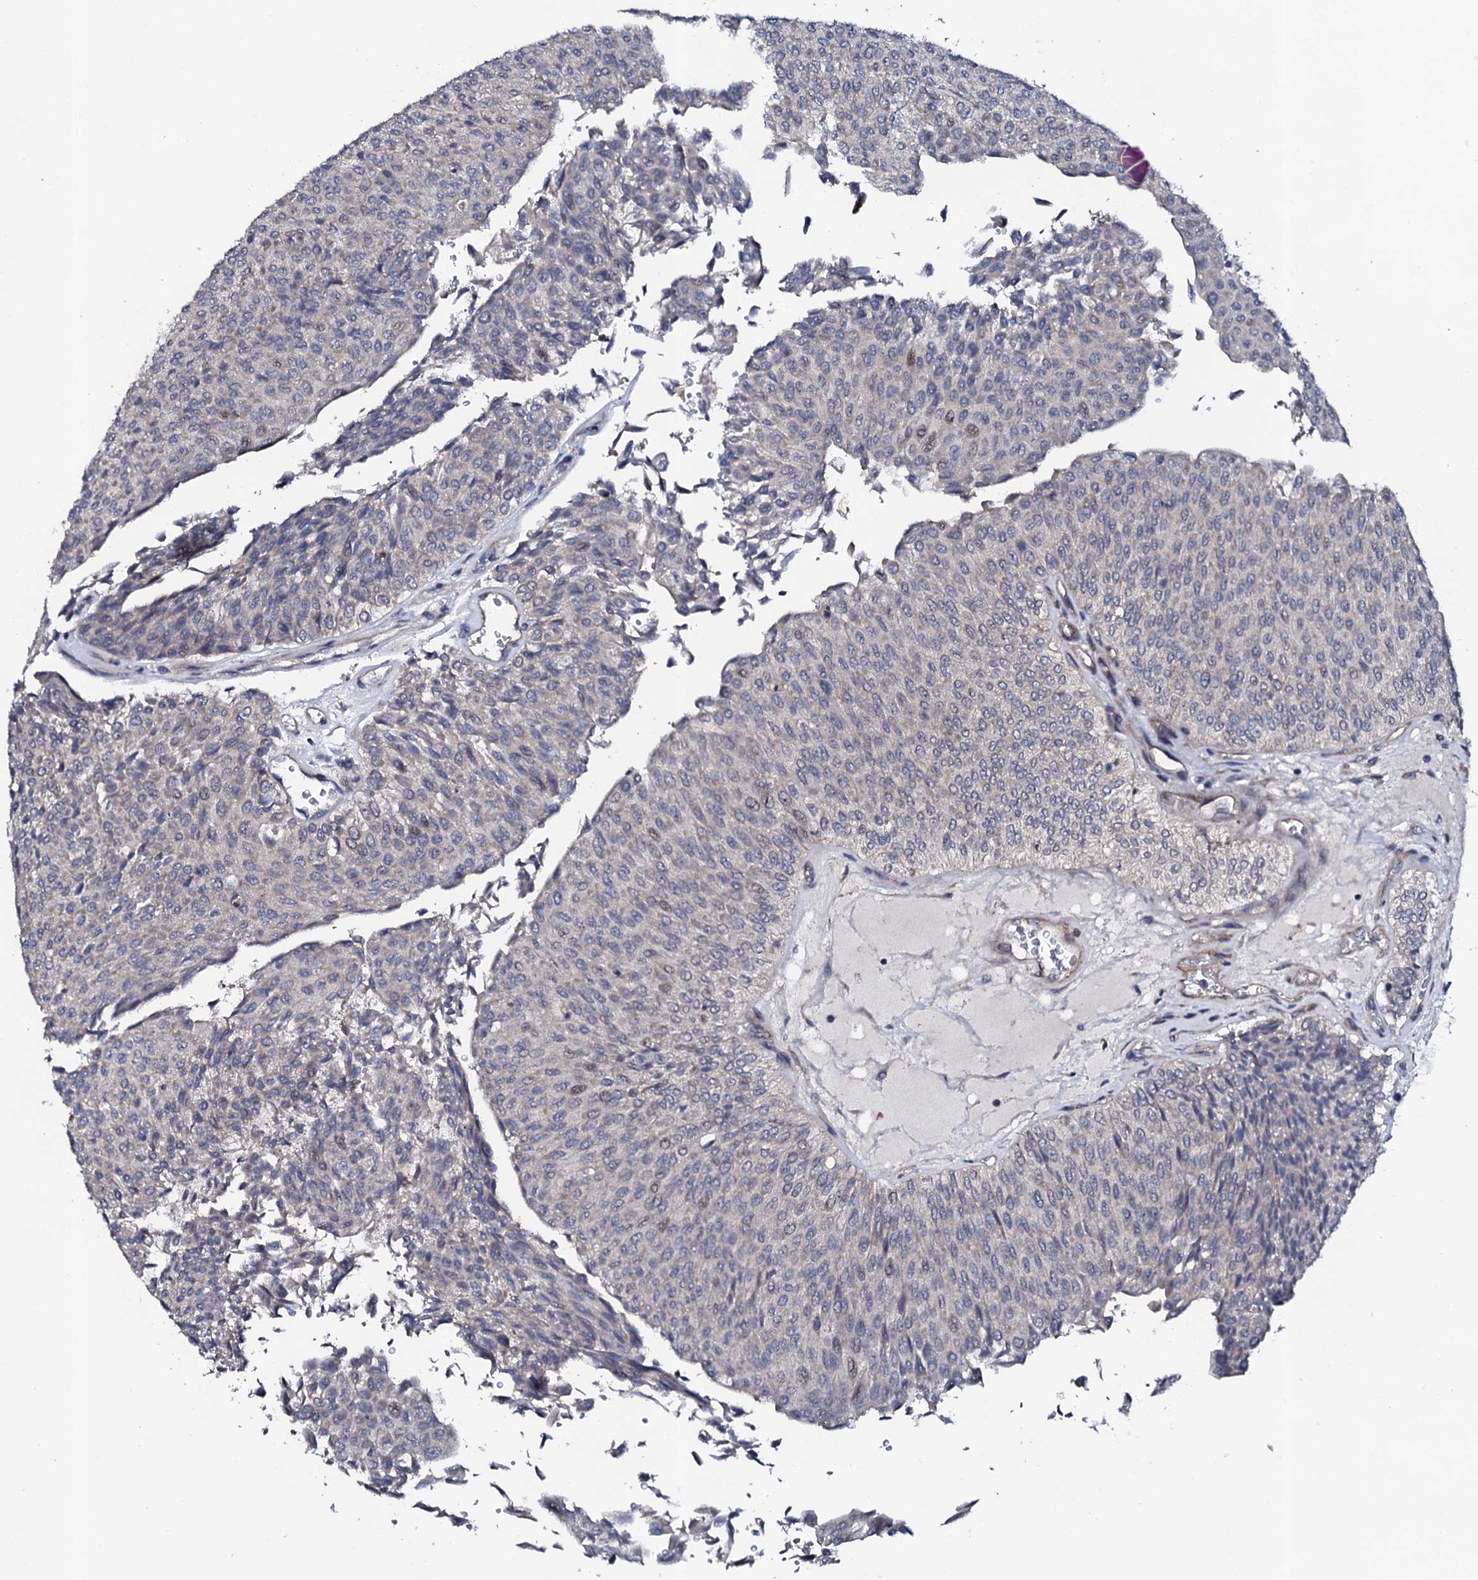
{"staining": {"intensity": "negative", "quantity": "none", "location": "none"}, "tissue": "urothelial cancer", "cell_type": "Tumor cells", "image_type": "cancer", "snomed": [{"axis": "morphology", "description": "Urothelial carcinoma, Low grade"}, {"axis": "topography", "description": "Urinary bladder"}], "caption": "Urothelial cancer was stained to show a protein in brown. There is no significant staining in tumor cells.", "gene": "CIAO2A", "patient": {"sex": "male", "age": 78}}